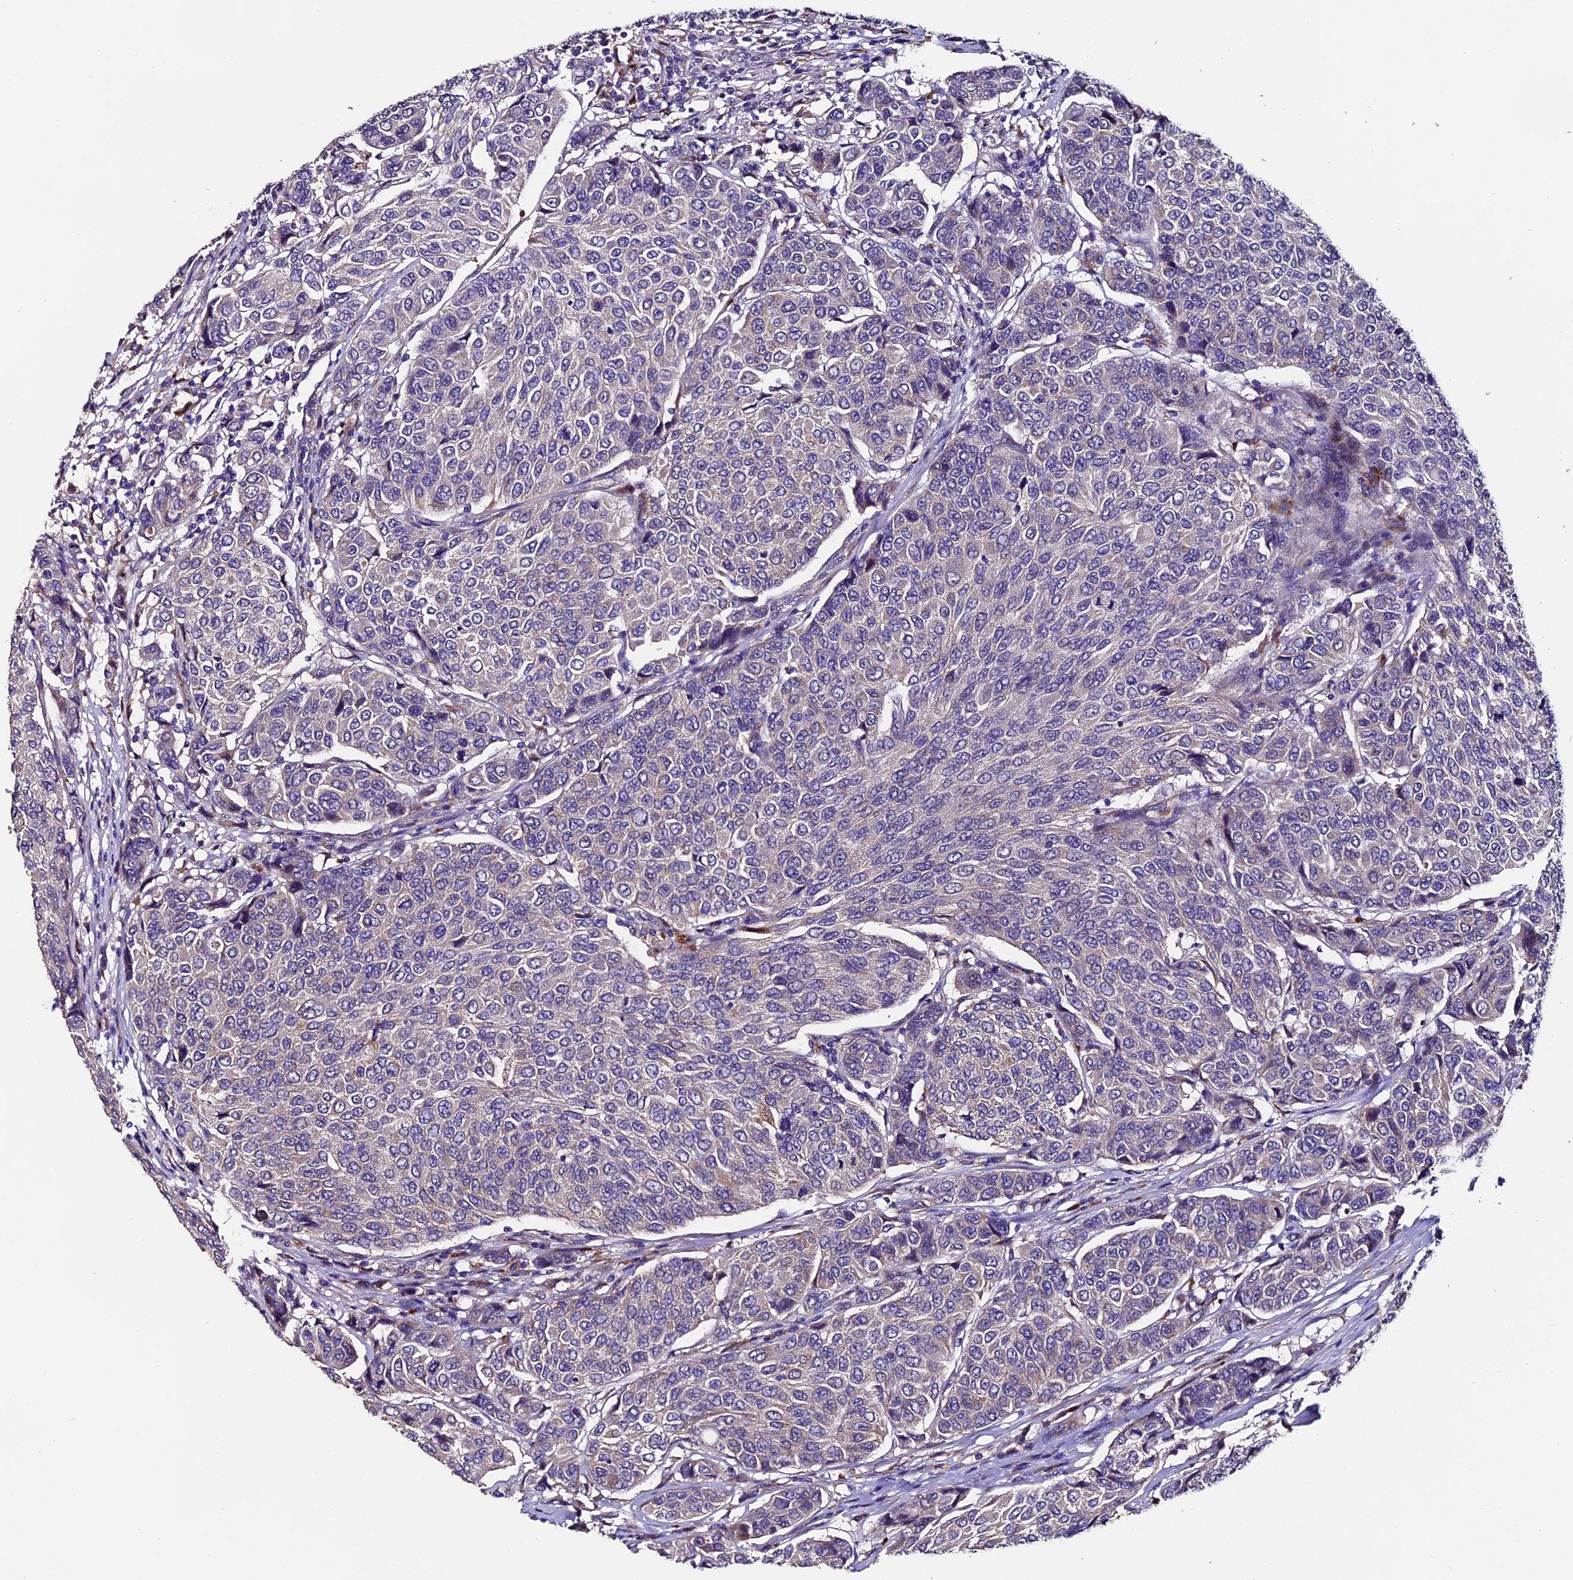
{"staining": {"intensity": "negative", "quantity": "none", "location": "none"}, "tissue": "breast cancer", "cell_type": "Tumor cells", "image_type": "cancer", "snomed": [{"axis": "morphology", "description": "Duct carcinoma"}, {"axis": "topography", "description": "Breast"}], "caption": "IHC of breast infiltrating ductal carcinoma displays no staining in tumor cells.", "gene": "CLN5", "patient": {"sex": "female", "age": 55}}